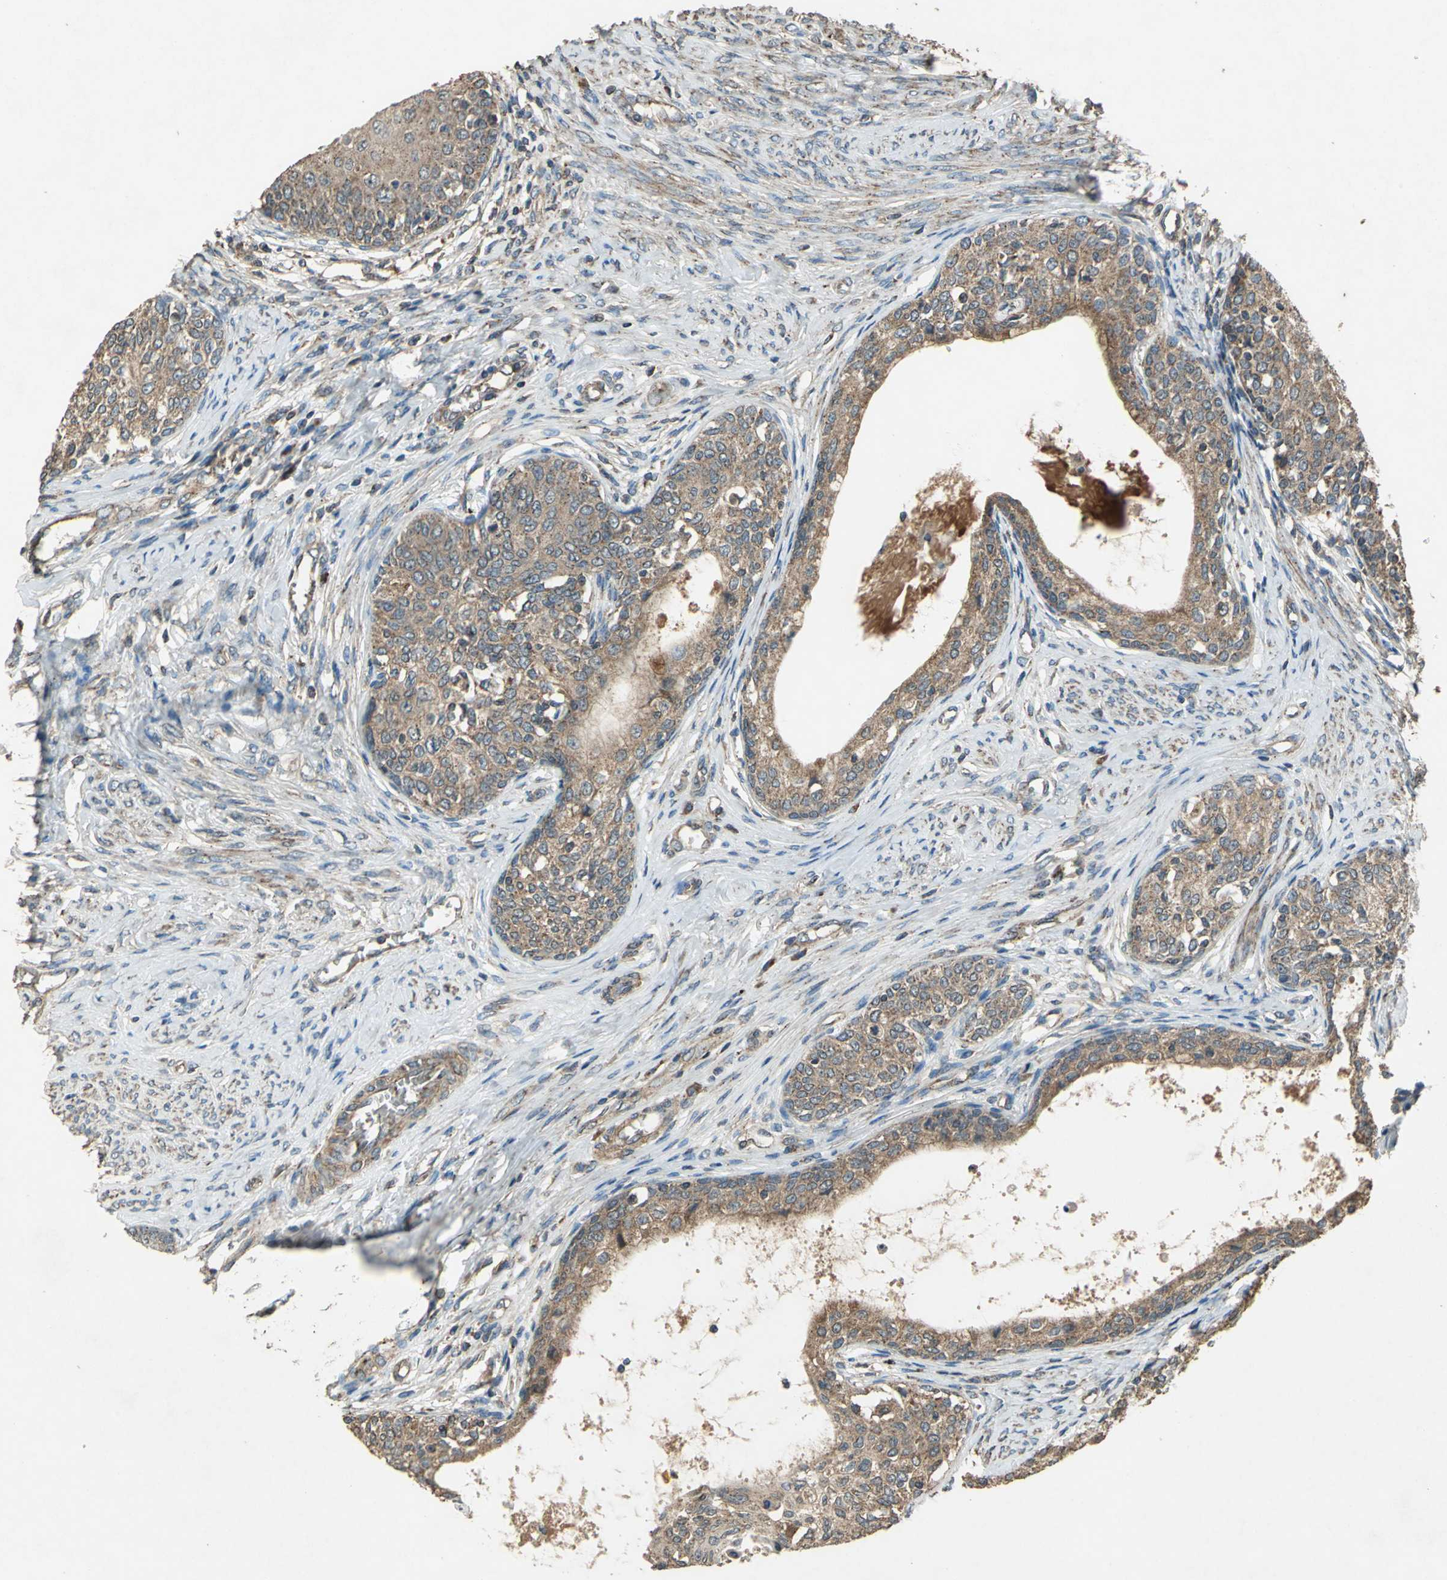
{"staining": {"intensity": "moderate", "quantity": ">75%", "location": "cytoplasmic/membranous"}, "tissue": "cervical cancer", "cell_type": "Tumor cells", "image_type": "cancer", "snomed": [{"axis": "morphology", "description": "Squamous cell carcinoma, NOS"}, {"axis": "morphology", "description": "Adenocarcinoma, NOS"}, {"axis": "topography", "description": "Cervix"}], "caption": "Cervical cancer (squamous cell carcinoma) was stained to show a protein in brown. There is medium levels of moderate cytoplasmic/membranous positivity in approximately >75% of tumor cells. Nuclei are stained in blue.", "gene": "POLRMT", "patient": {"sex": "female", "age": 52}}